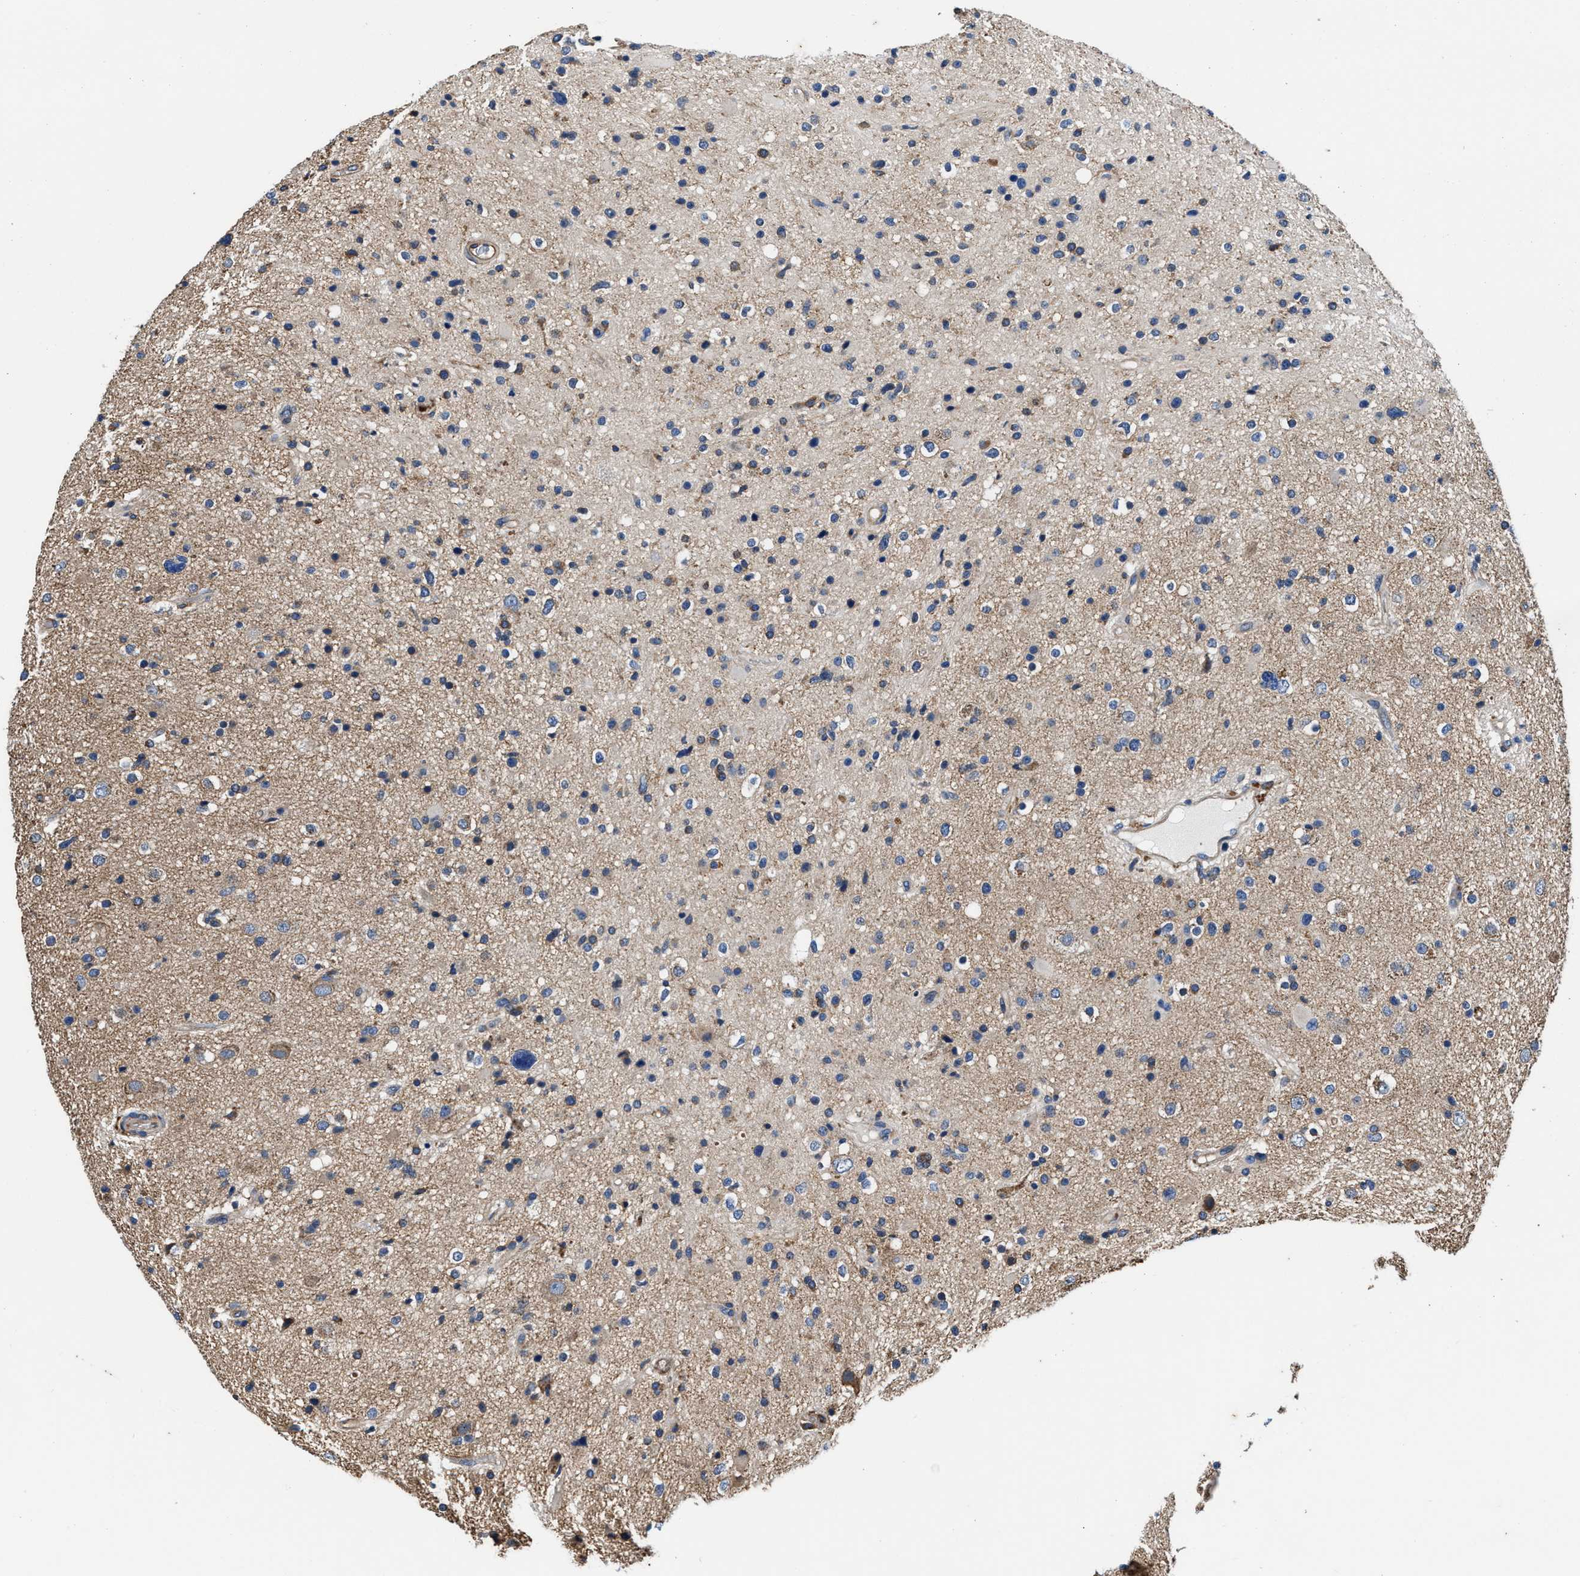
{"staining": {"intensity": "weak", "quantity": "25%-75%", "location": "cytoplasmic/membranous"}, "tissue": "glioma", "cell_type": "Tumor cells", "image_type": "cancer", "snomed": [{"axis": "morphology", "description": "Glioma, malignant, High grade"}, {"axis": "topography", "description": "Brain"}], "caption": "There is low levels of weak cytoplasmic/membranous expression in tumor cells of high-grade glioma (malignant), as demonstrated by immunohistochemical staining (brown color).", "gene": "PPP1R9B", "patient": {"sex": "male", "age": 33}}